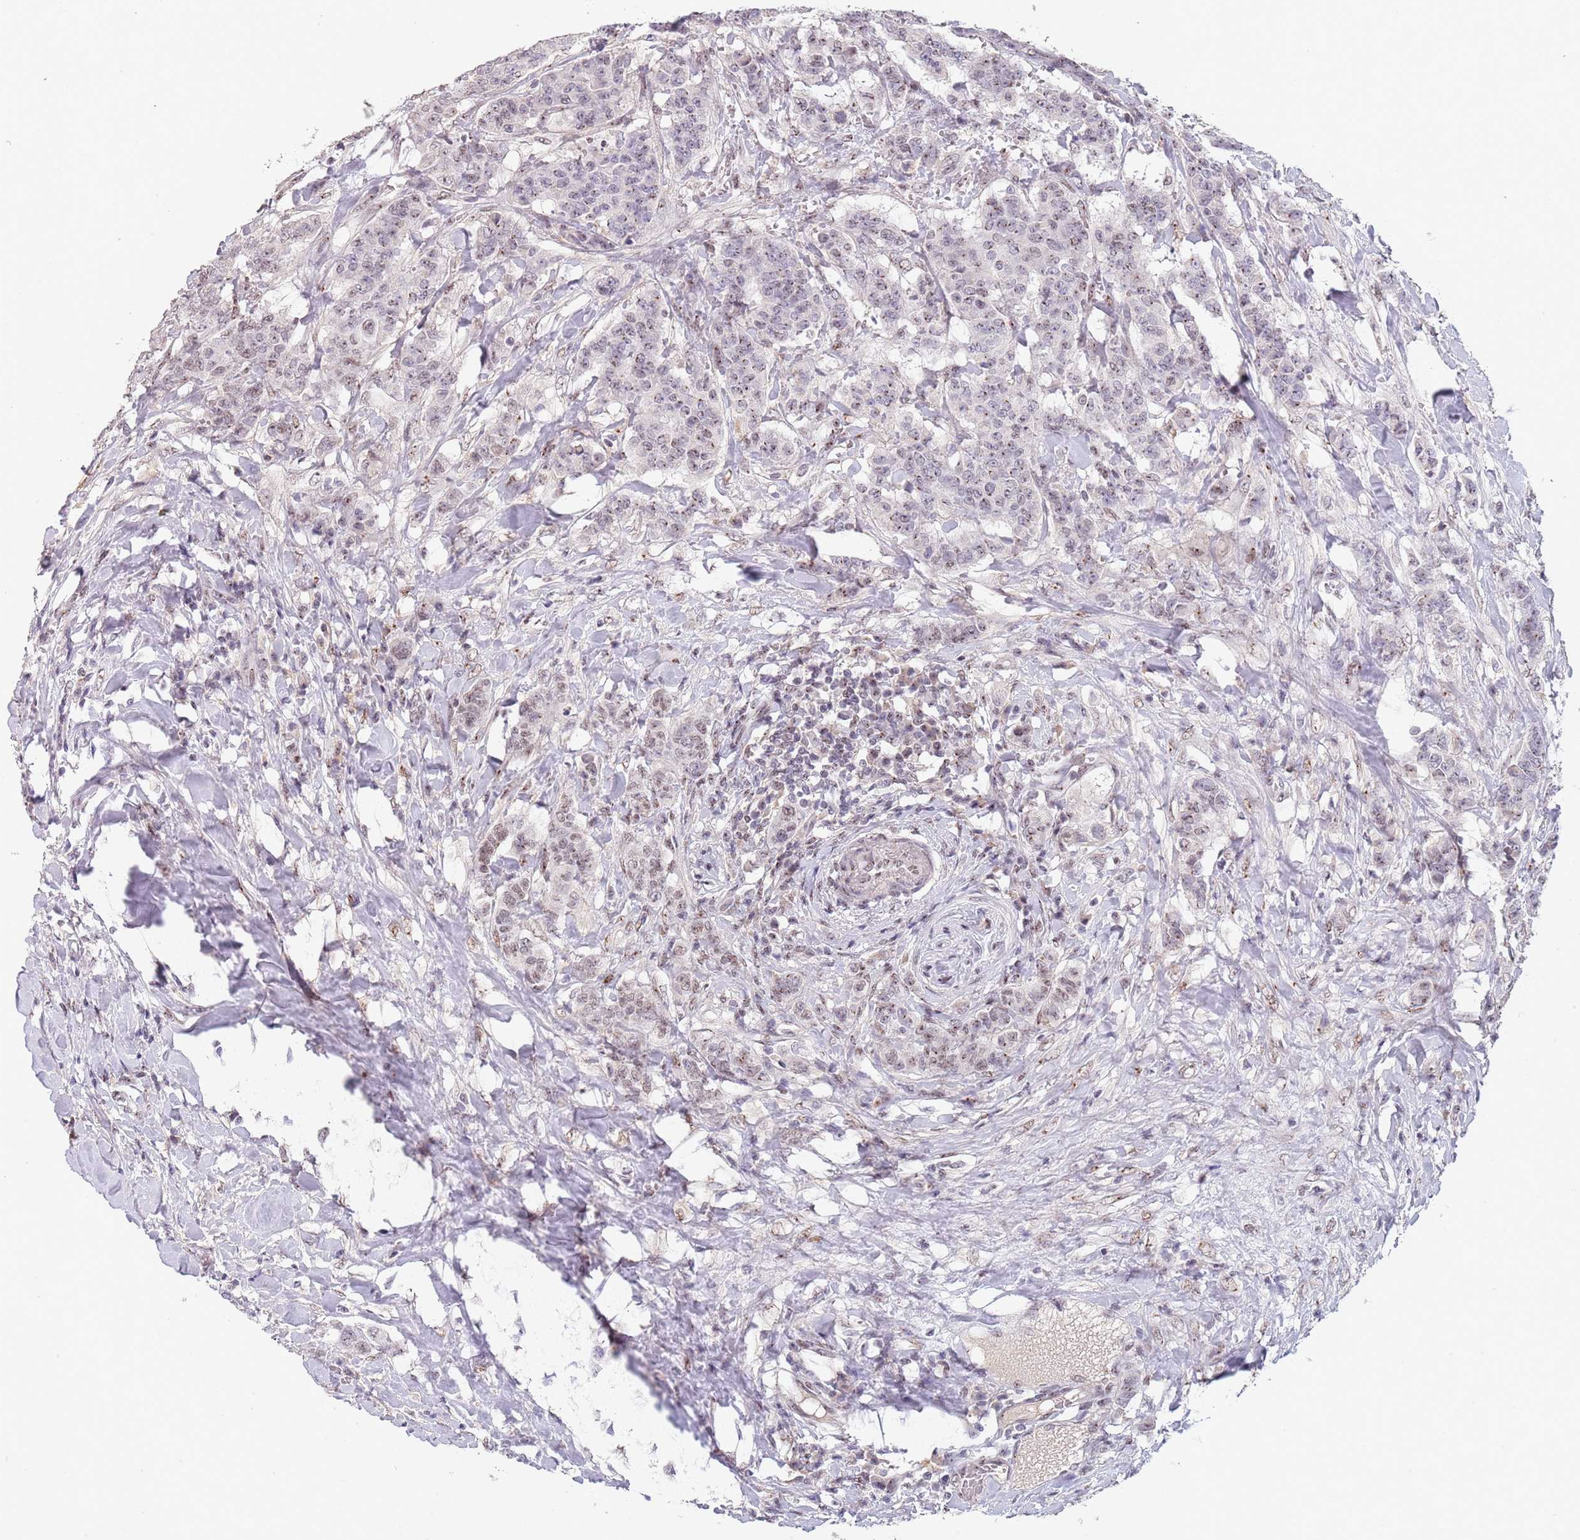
{"staining": {"intensity": "moderate", "quantity": ">75%", "location": "nuclear"}, "tissue": "breast cancer", "cell_type": "Tumor cells", "image_type": "cancer", "snomed": [{"axis": "morphology", "description": "Duct carcinoma"}, {"axis": "topography", "description": "Breast"}], "caption": "Brown immunohistochemical staining in breast cancer demonstrates moderate nuclear positivity in about >75% of tumor cells.", "gene": "CIZ1", "patient": {"sex": "female", "age": 40}}